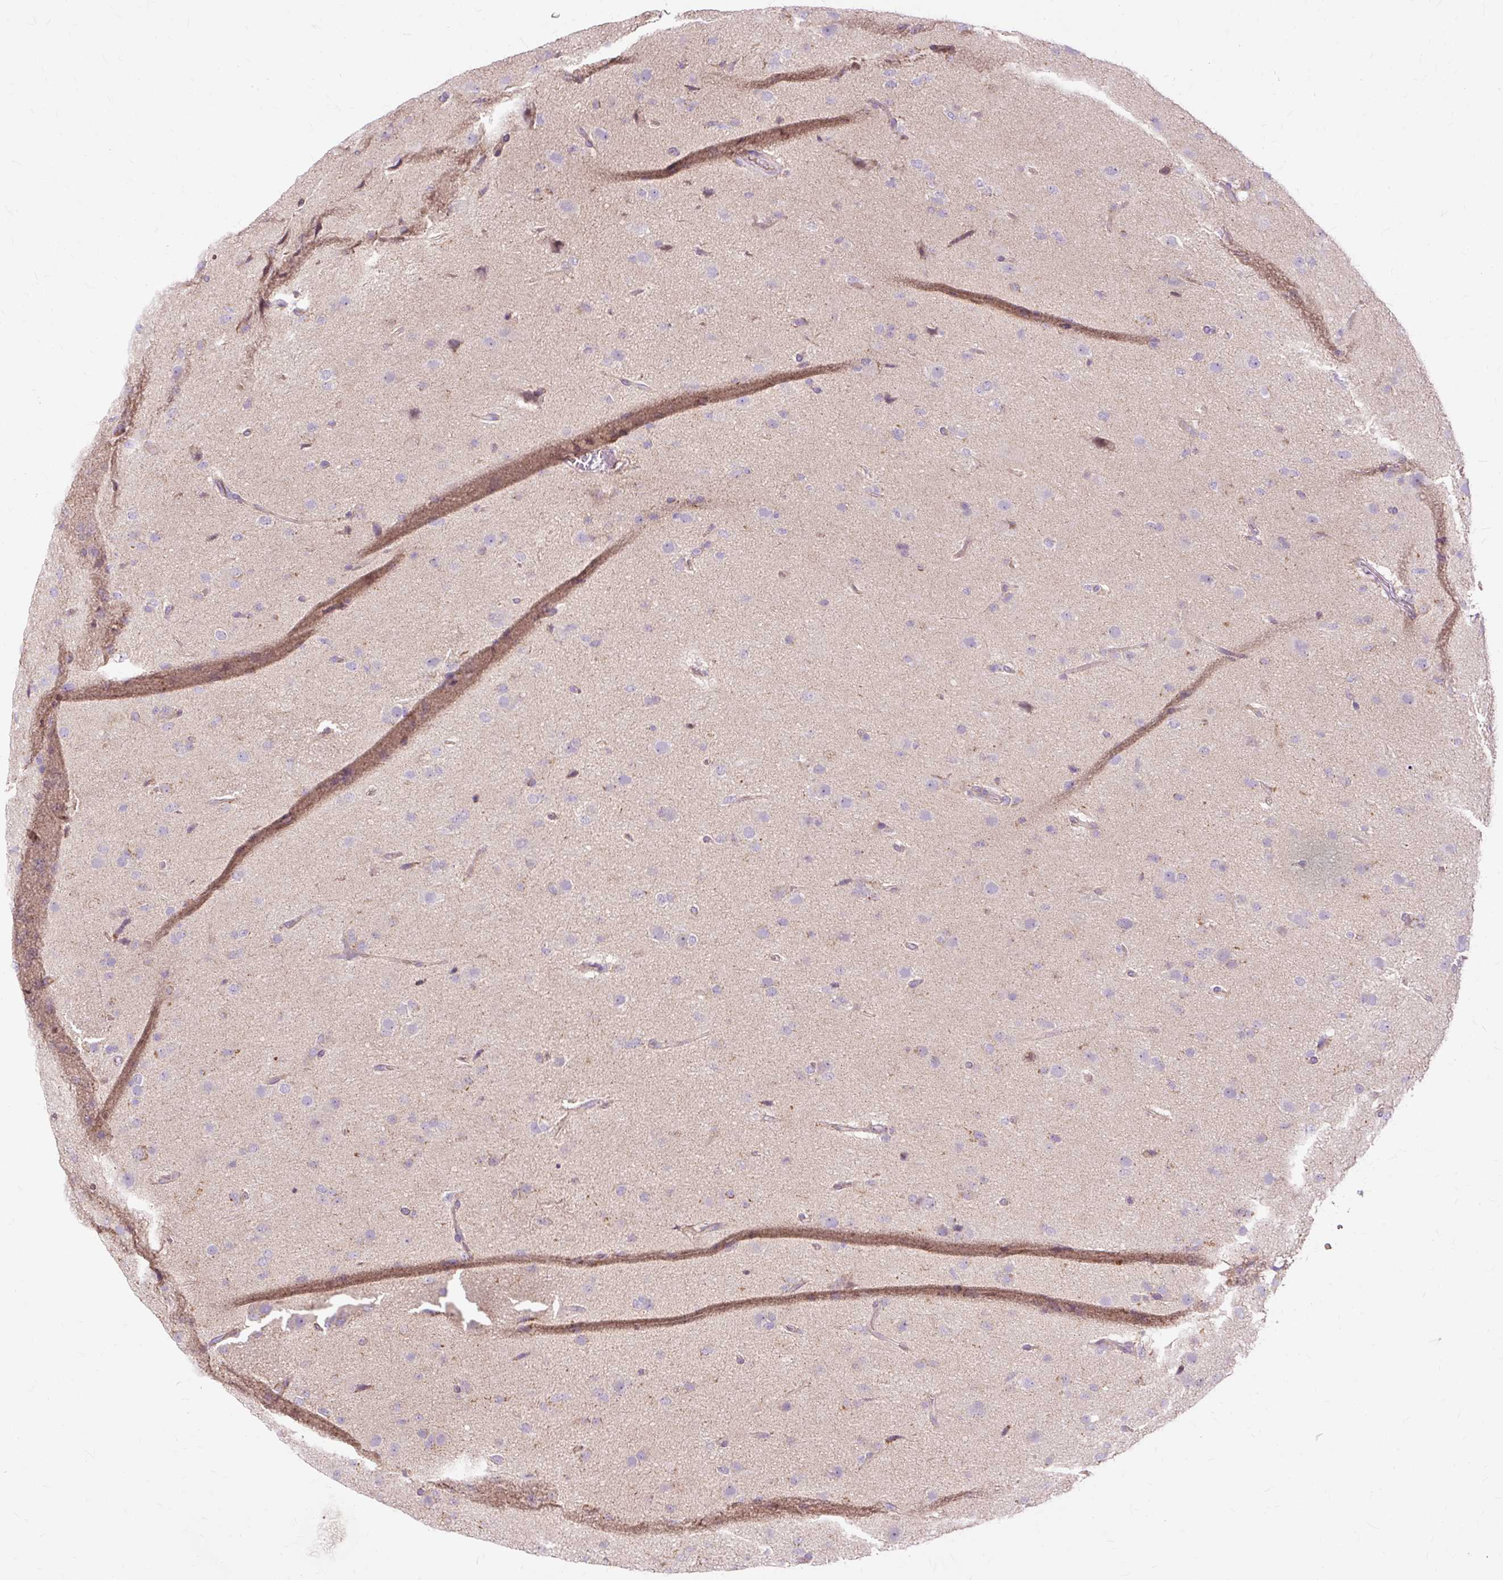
{"staining": {"intensity": "negative", "quantity": "none", "location": "none"}, "tissue": "glioma", "cell_type": "Tumor cells", "image_type": "cancer", "snomed": [{"axis": "morphology", "description": "Glioma, malignant, Low grade"}, {"axis": "topography", "description": "Brain"}], "caption": "An image of human glioma is negative for staining in tumor cells.", "gene": "PDZD2", "patient": {"sex": "male", "age": 65}}